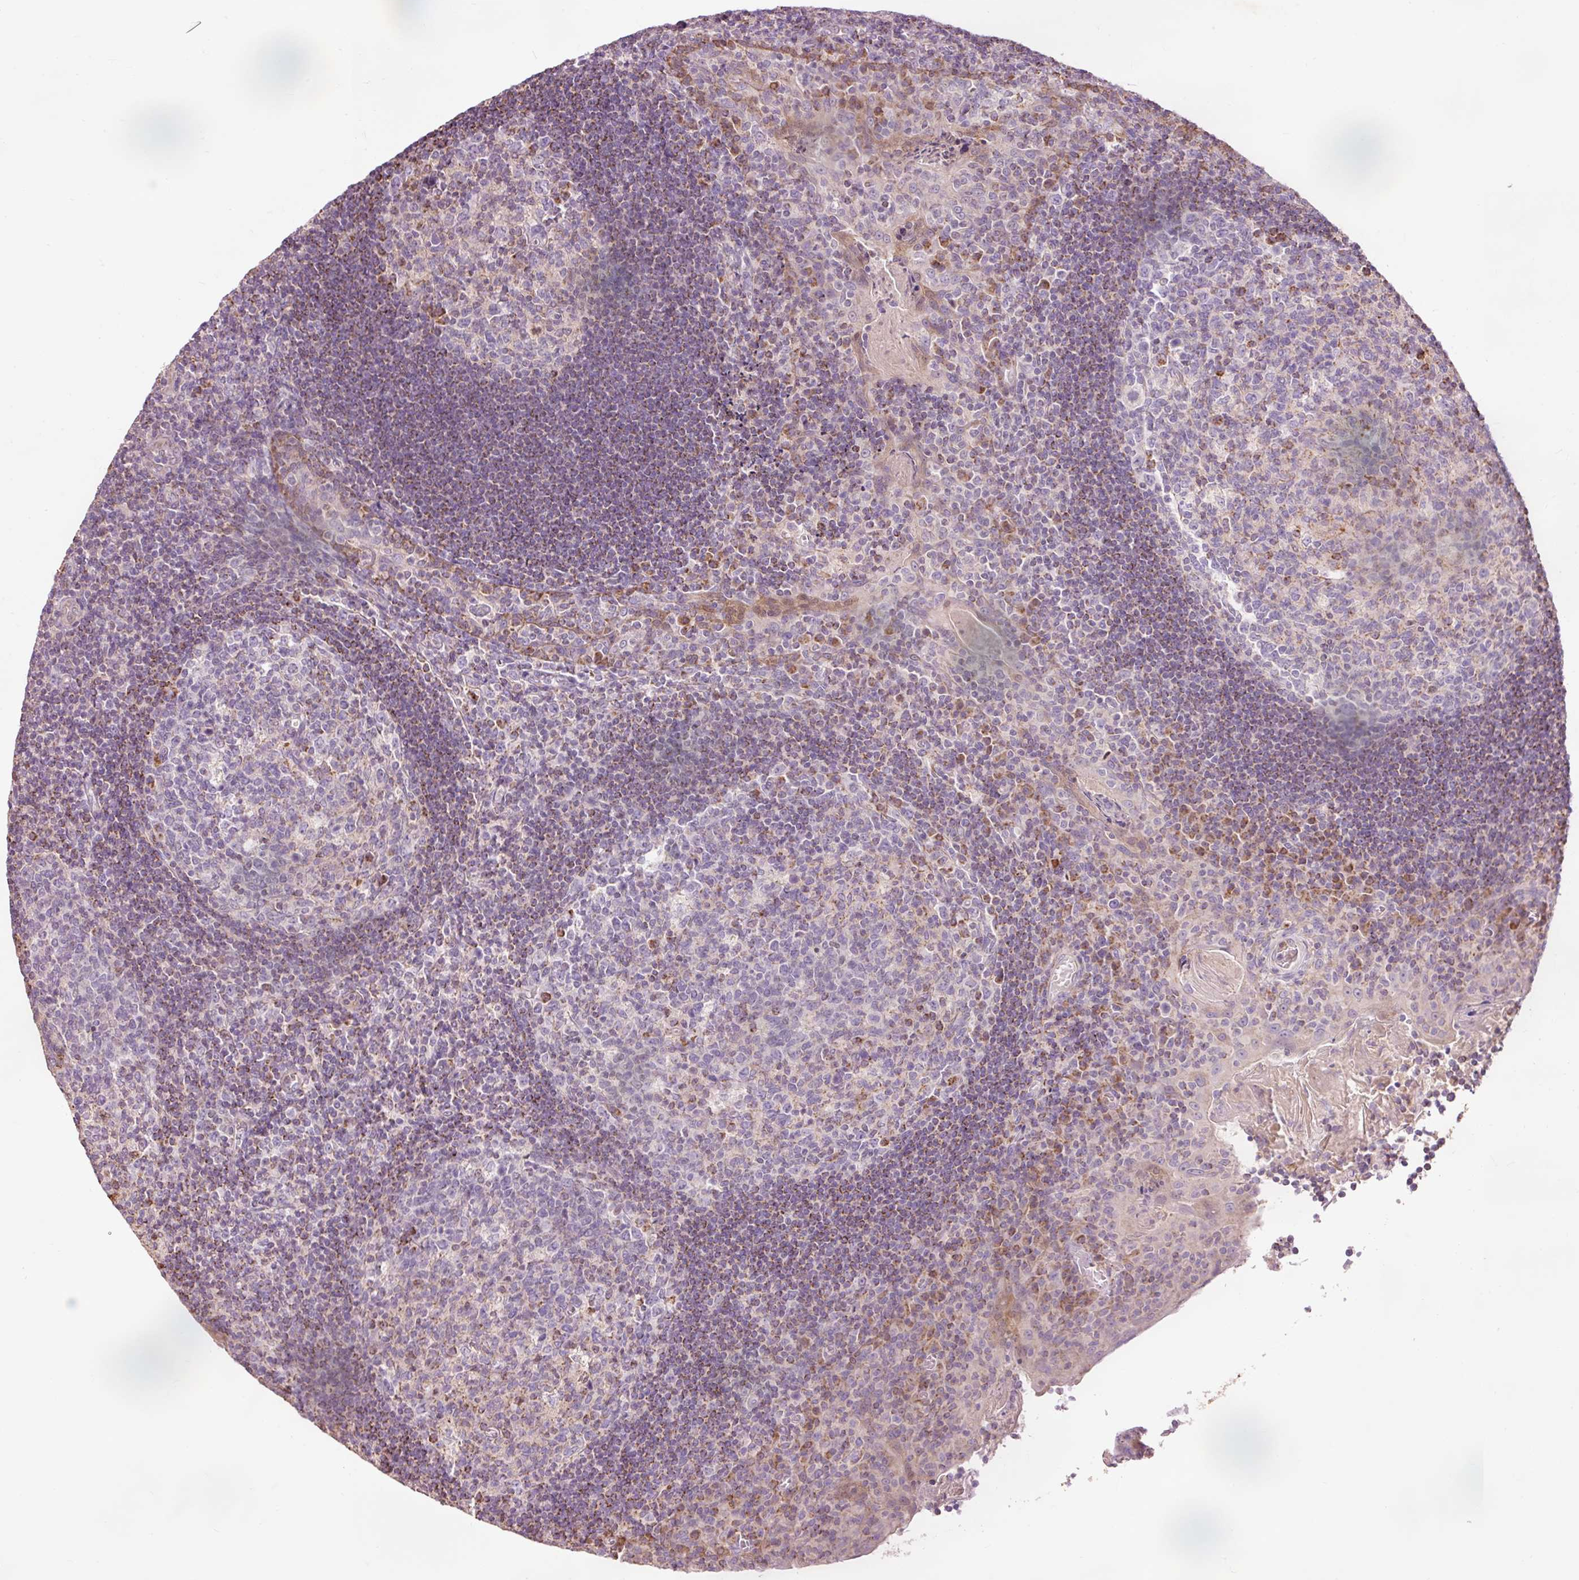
{"staining": {"intensity": "moderate", "quantity": "<25%", "location": "cytoplasmic/membranous"}, "tissue": "tonsil", "cell_type": "Germinal center cells", "image_type": "normal", "snomed": [{"axis": "morphology", "description": "Normal tissue, NOS"}, {"axis": "topography", "description": "Tonsil"}], "caption": "Germinal center cells reveal low levels of moderate cytoplasmic/membranous staining in approximately <25% of cells in unremarkable tonsil. (Brightfield microscopy of DAB IHC at high magnification).", "gene": "PRDX5", "patient": {"sex": "male", "age": 17}}